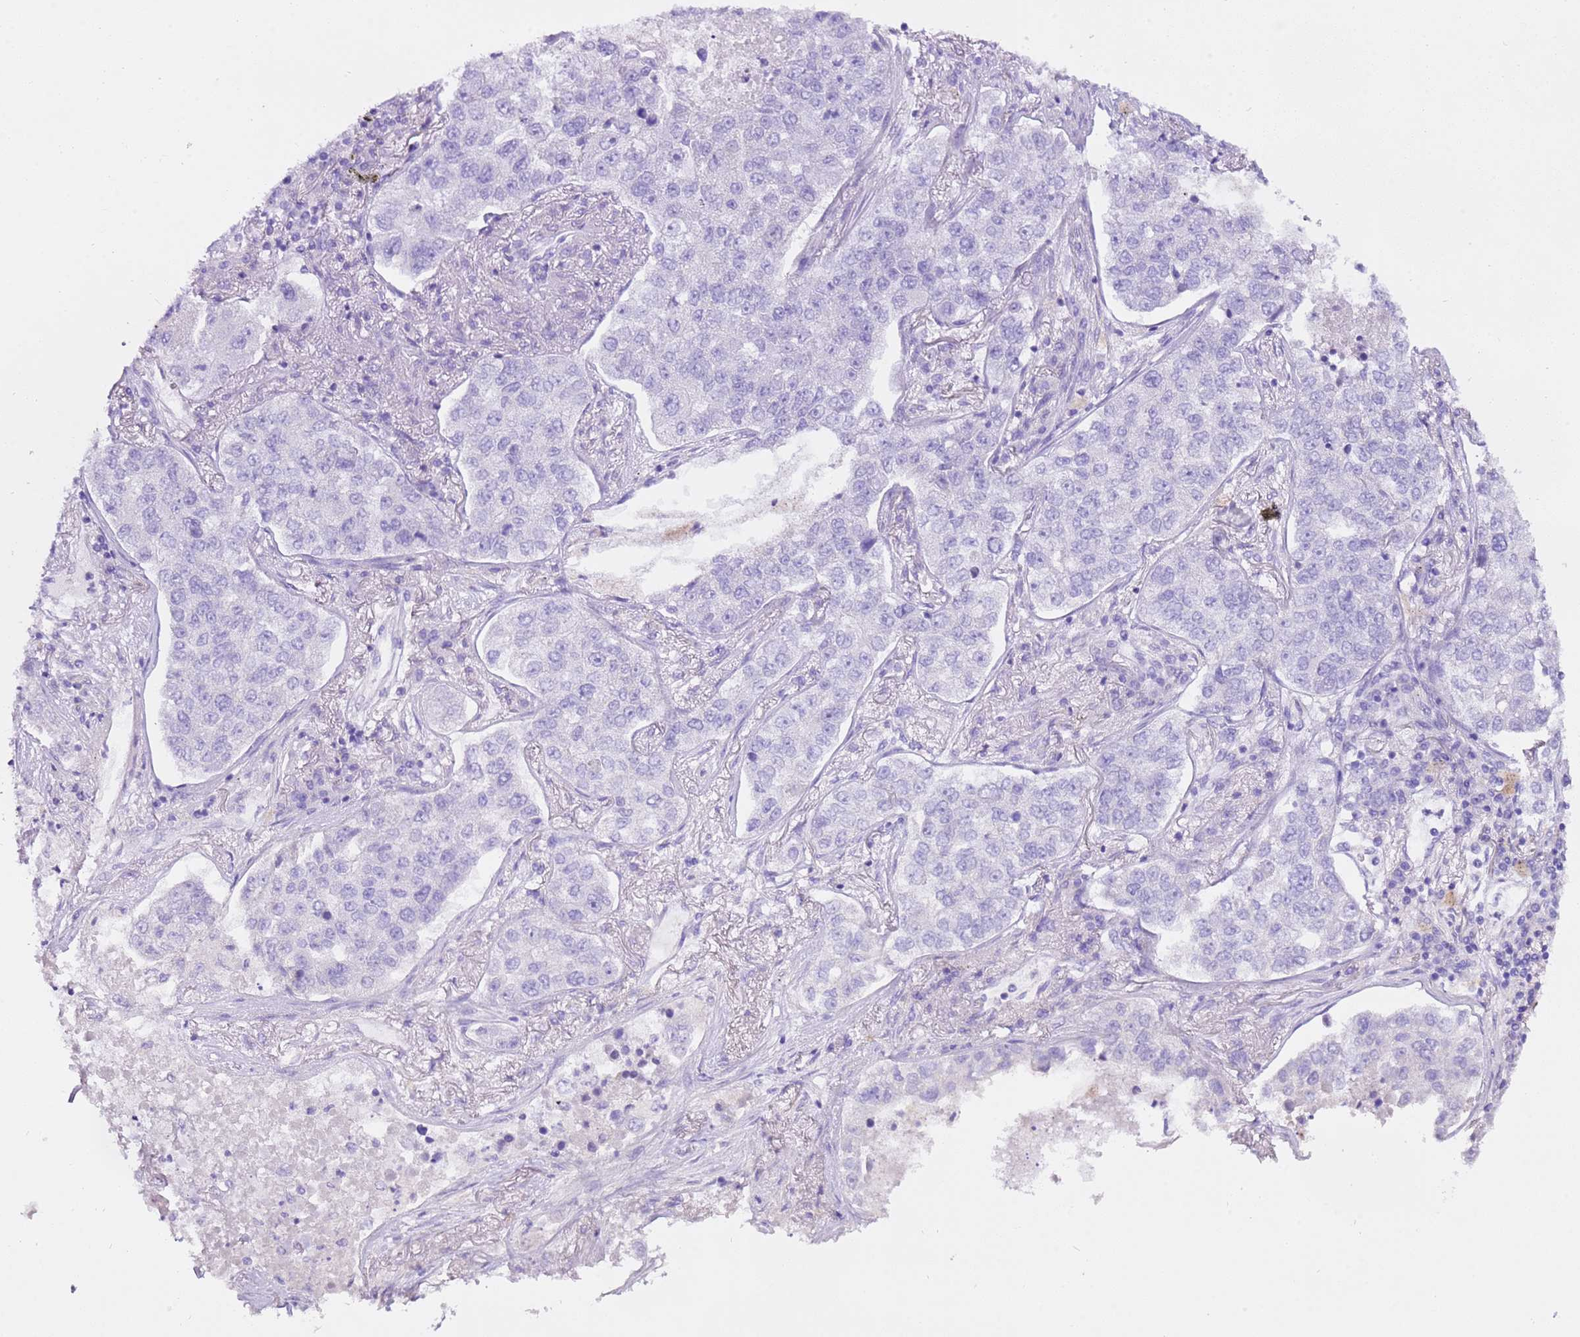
{"staining": {"intensity": "negative", "quantity": "none", "location": "none"}, "tissue": "lung cancer", "cell_type": "Tumor cells", "image_type": "cancer", "snomed": [{"axis": "morphology", "description": "Adenocarcinoma, NOS"}, {"axis": "topography", "description": "Lung"}], "caption": "This is a photomicrograph of immunohistochemistry (IHC) staining of lung adenocarcinoma, which shows no staining in tumor cells.", "gene": "CPB1", "patient": {"sex": "male", "age": 49}}